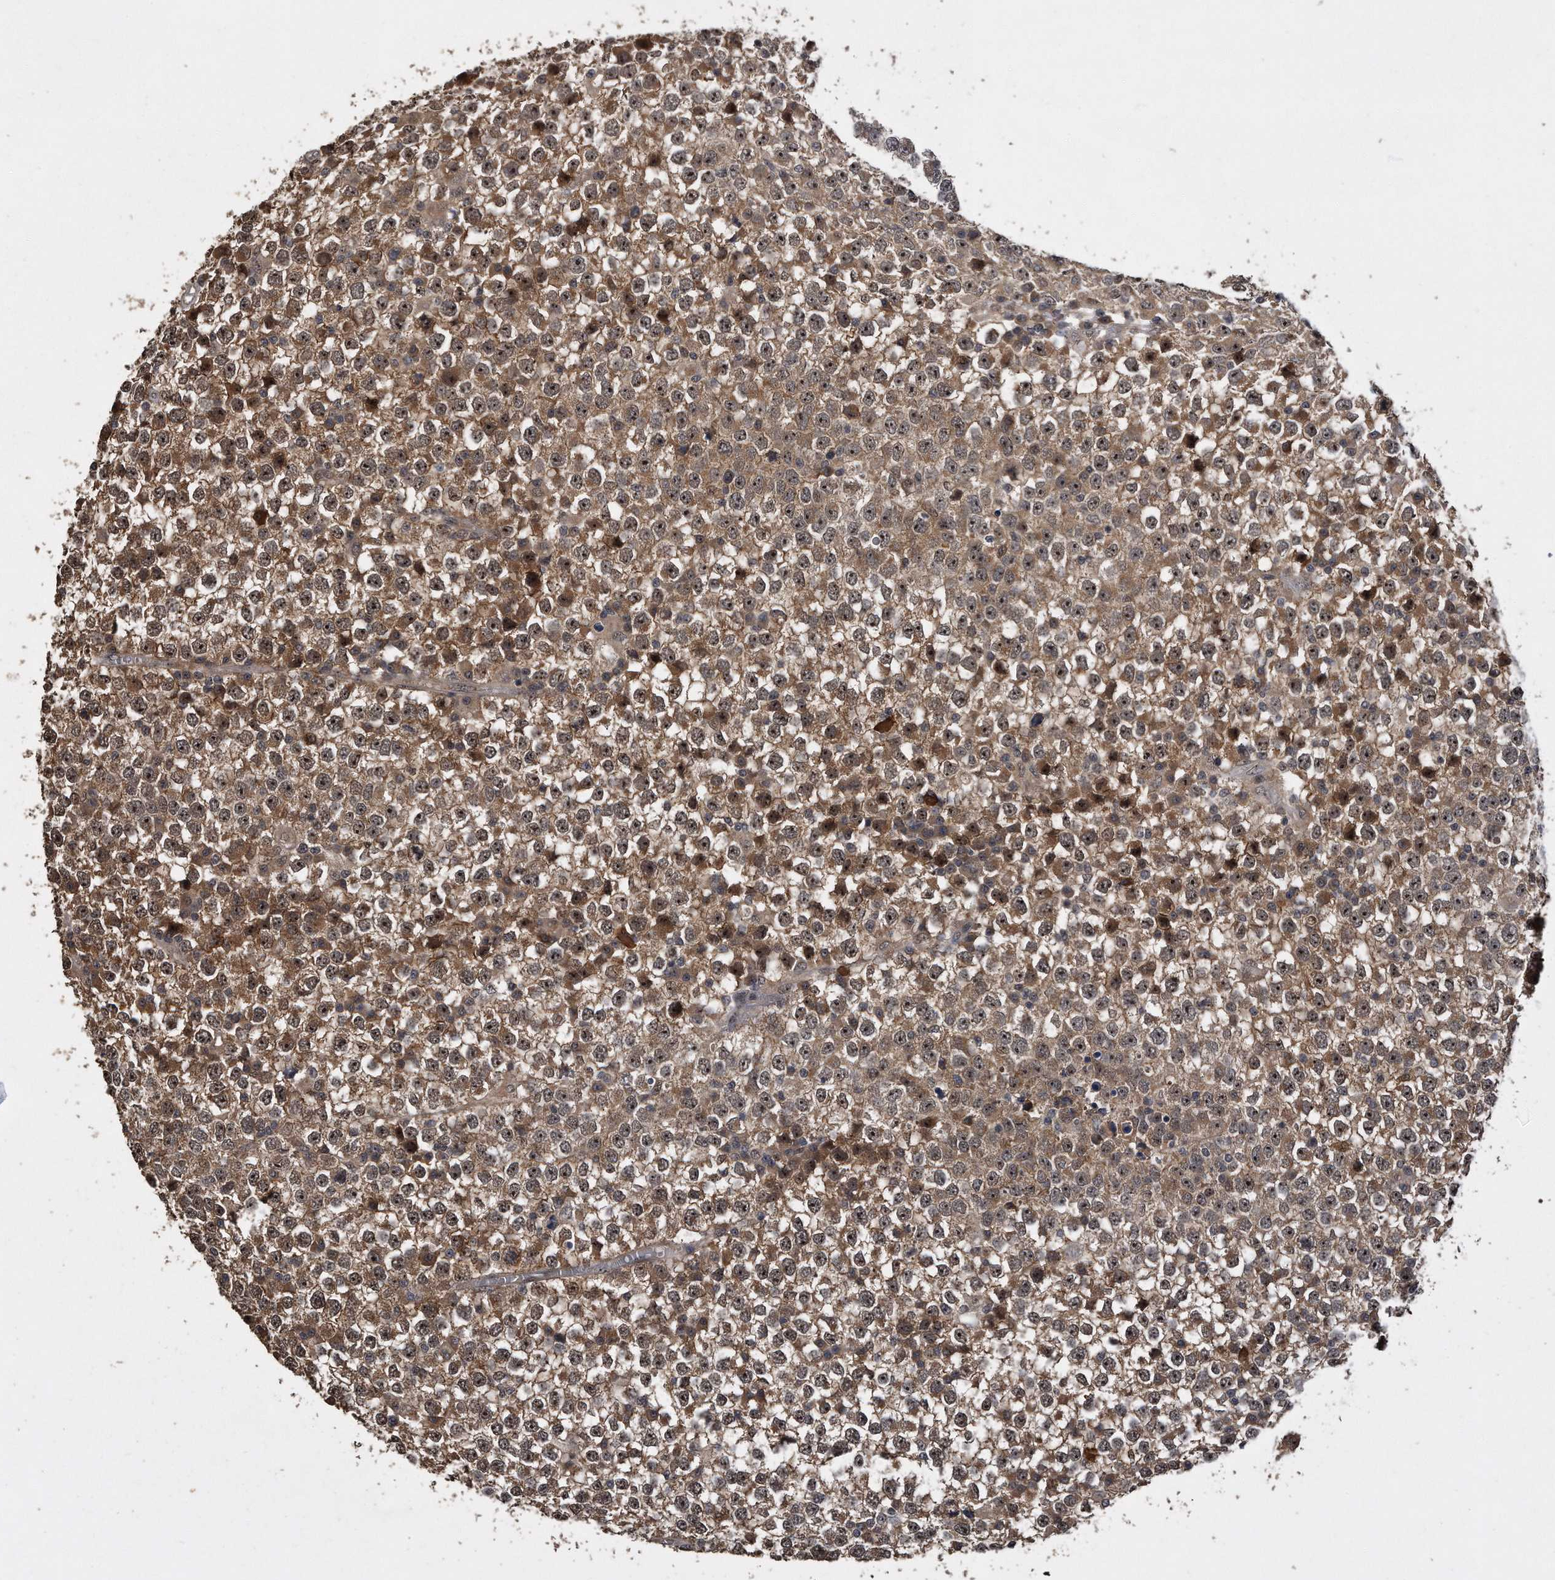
{"staining": {"intensity": "moderate", "quantity": ">75%", "location": "cytoplasmic/membranous,nuclear"}, "tissue": "testis cancer", "cell_type": "Tumor cells", "image_type": "cancer", "snomed": [{"axis": "morphology", "description": "Seminoma, NOS"}, {"axis": "topography", "description": "Testis"}], "caption": "Testis cancer (seminoma) was stained to show a protein in brown. There is medium levels of moderate cytoplasmic/membranous and nuclear positivity in approximately >75% of tumor cells.", "gene": "PELO", "patient": {"sex": "male", "age": 65}}